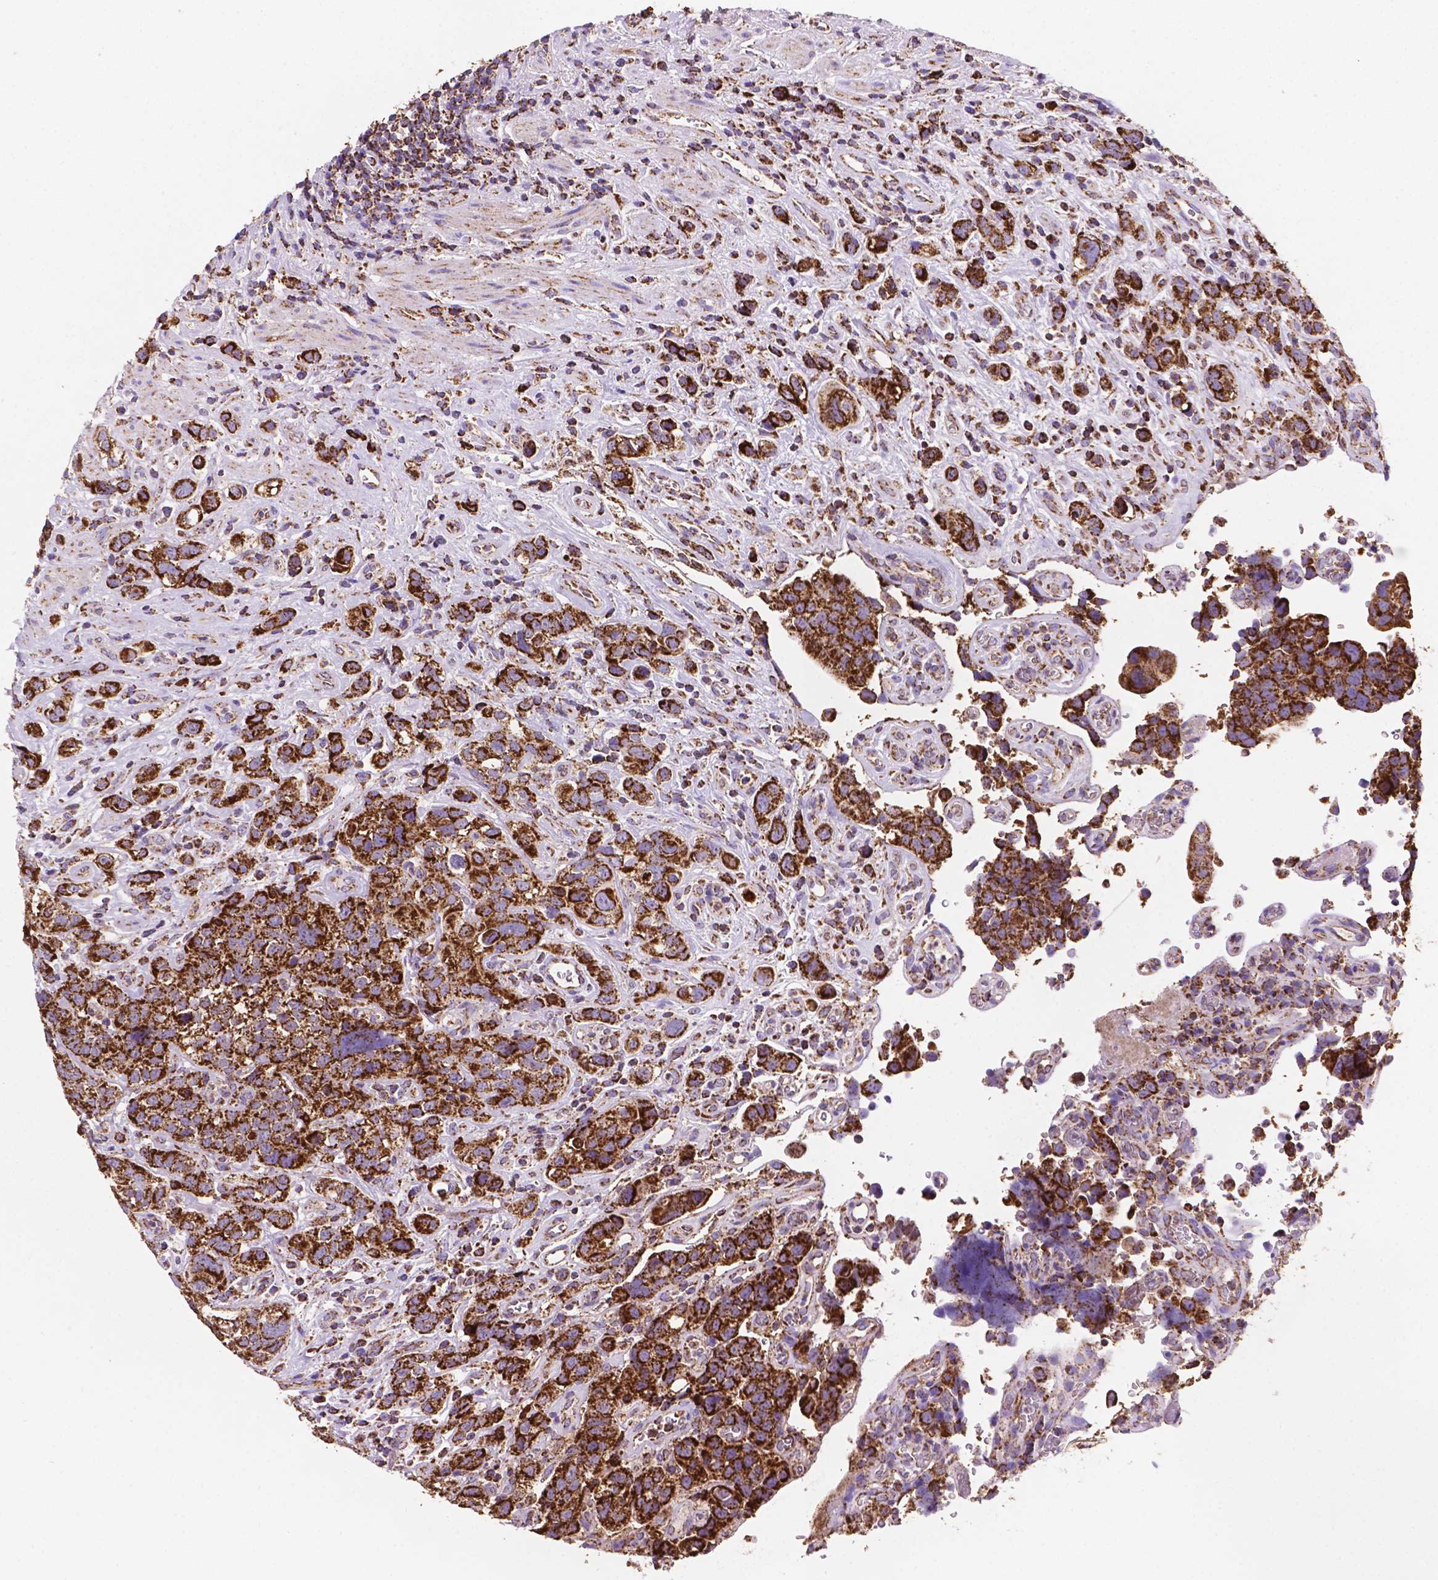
{"staining": {"intensity": "strong", "quantity": ">75%", "location": "cytoplasmic/membranous"}, "tissue": "urothelial cancer", "cell_type": "Tumor cells", "image_type": "cancer", "snomed": [{"axis": "morphology", "description": "Urothelial carcinoma, High grade"}, {"axis": "topography", "description": "Urinary bladder"}], "caption": "Immunohistochemical staining of urothelial carcinoma (high-grade) displays high levels of strong cytoplasmic/membranous protein staining in approximately >75% of tumor cells.", "gene": "HSPD1", "patient": {"sex": "female", "age": 58}}